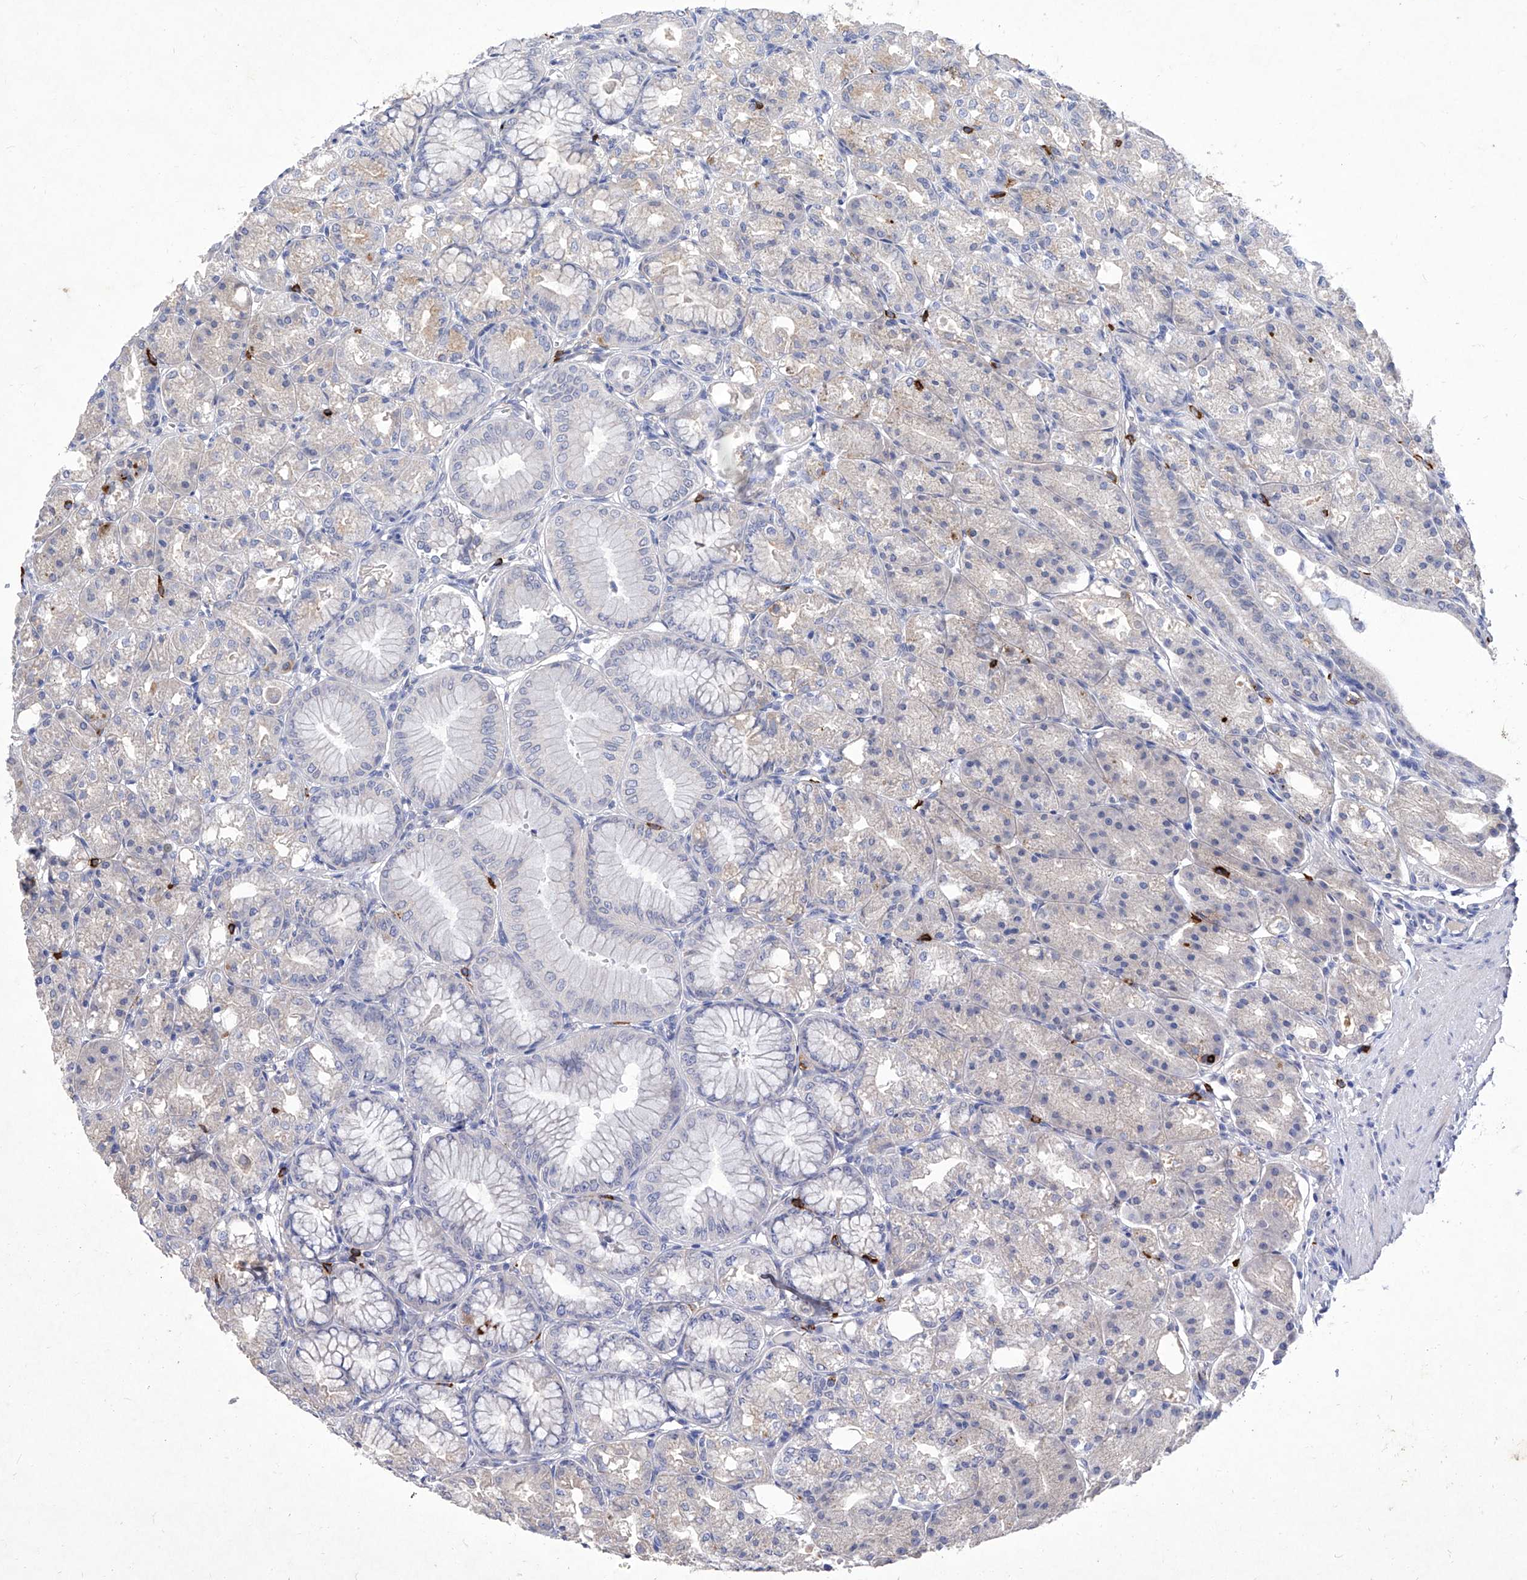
{"staining": {"intensity": "negative", "quantity": "none", "location": "none"}, "tissue": "stomach", "cell_type": "Glandular cells", "image_type": "normal", "snomed": [{"axis": "morphology", "description": "Normal tissue, NOS"}, {"axis": "topography", "description": "Stomach, lower"}], "caption": "The immunohistochemistry (IHC) histopathology image has no significant staining in glandular cells of stomach.", "gene": "IFNL2", "patient": {"sex": "male", "age": 71}}